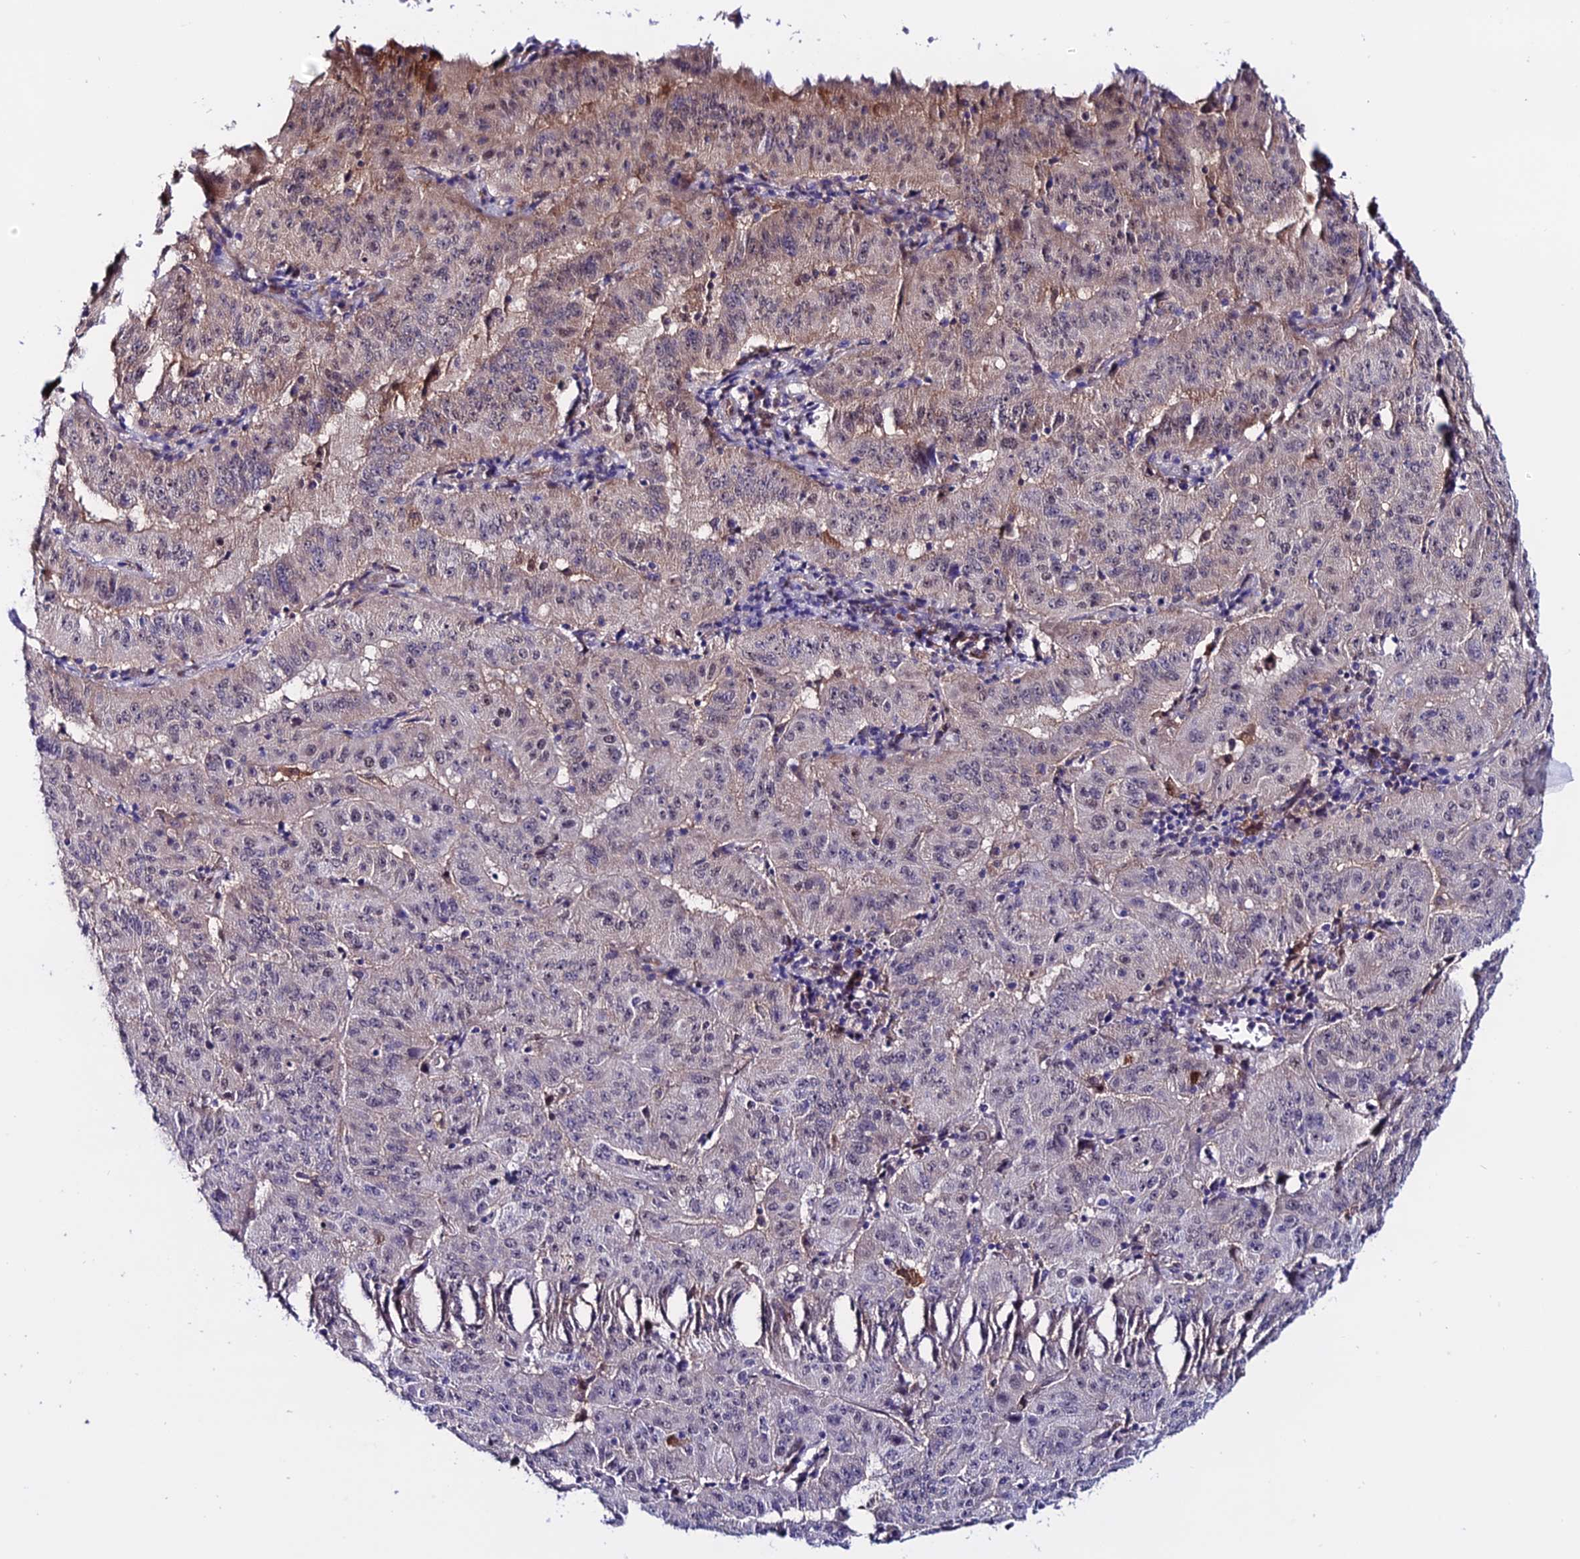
{"staining": {"intensity": "weak", "quantity": "<25%", "location": "cytoplasmic/membranous"}, "tissue": "pancreatic cancer", "cell_type": "Tumor cells", "image_type": "cancer", "snomed": [{"axis": "morphology", "description": "Adenocarcinoma, NOS"}, {"axis": "topography", "description": "Pancreas"}], "caption": "This is a image of IHC staining of pancreatic adenocarcinoma, which shows no positivity in tumor cells.", "gene": "FZD8", "patient": {"sex": "male", "age": 63}}